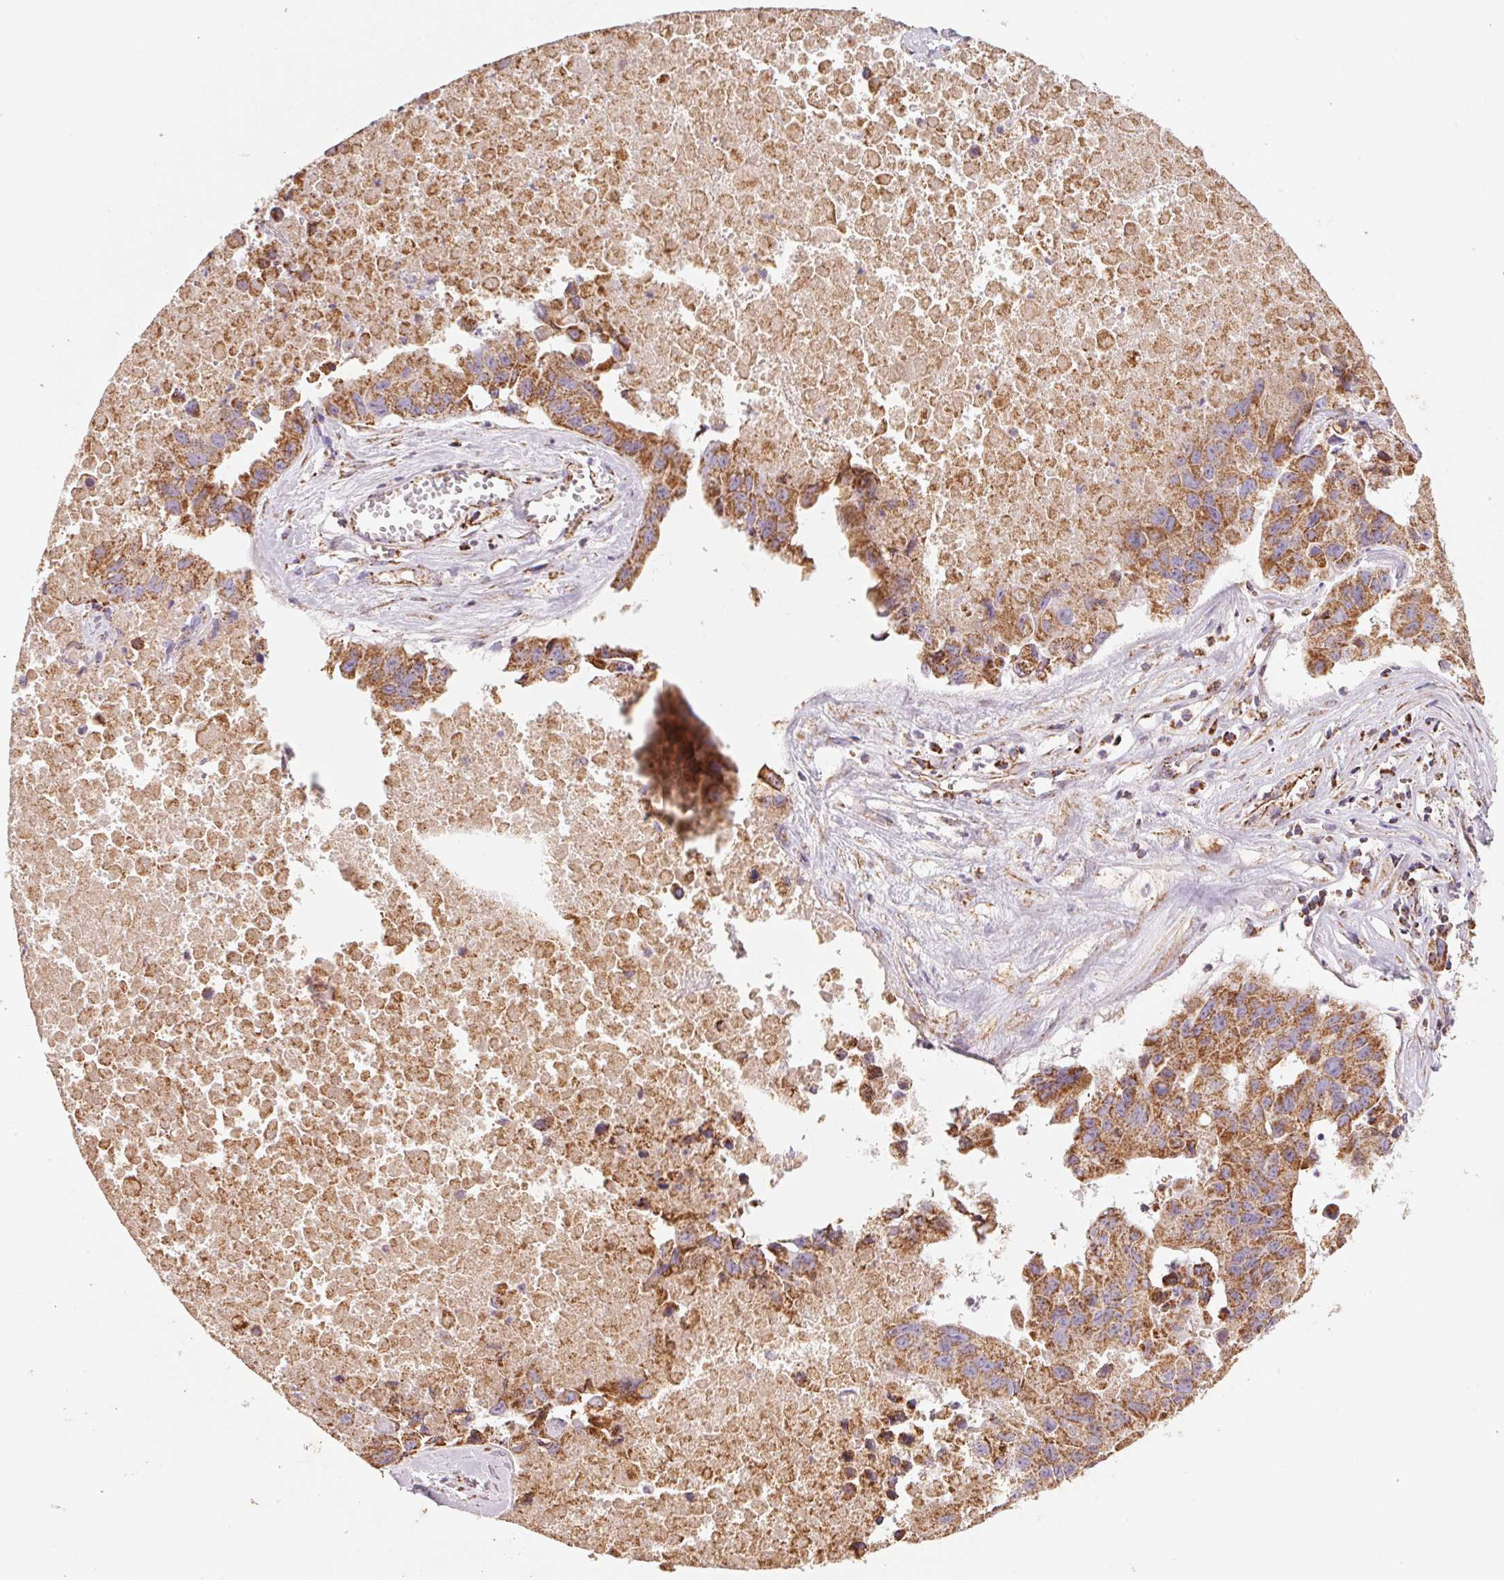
{"staining": {"intensity": "moderate", "quantity": ">75%", "location": "cytoplasmic/membranous"}, "tissue": "lung cancer", "cell_type": "Tumor cells", "image_type": "cancer", "snomed": [{"axis": "morphology", "description": "Adenocarcinoma, NOS"}, {"axis": "topography", "description": "Lymph node"}, {"axis": "topography", "description": "Lung"}], "caption": "A histopathology image showing moderate cytoplasmic/membranous expression in about >75% of tumor cells in lung cancer, as visualized by brown immunohistochemical staining.", "gene": "NDUFS2", "patient": {"sex": "male", "age": 64}}